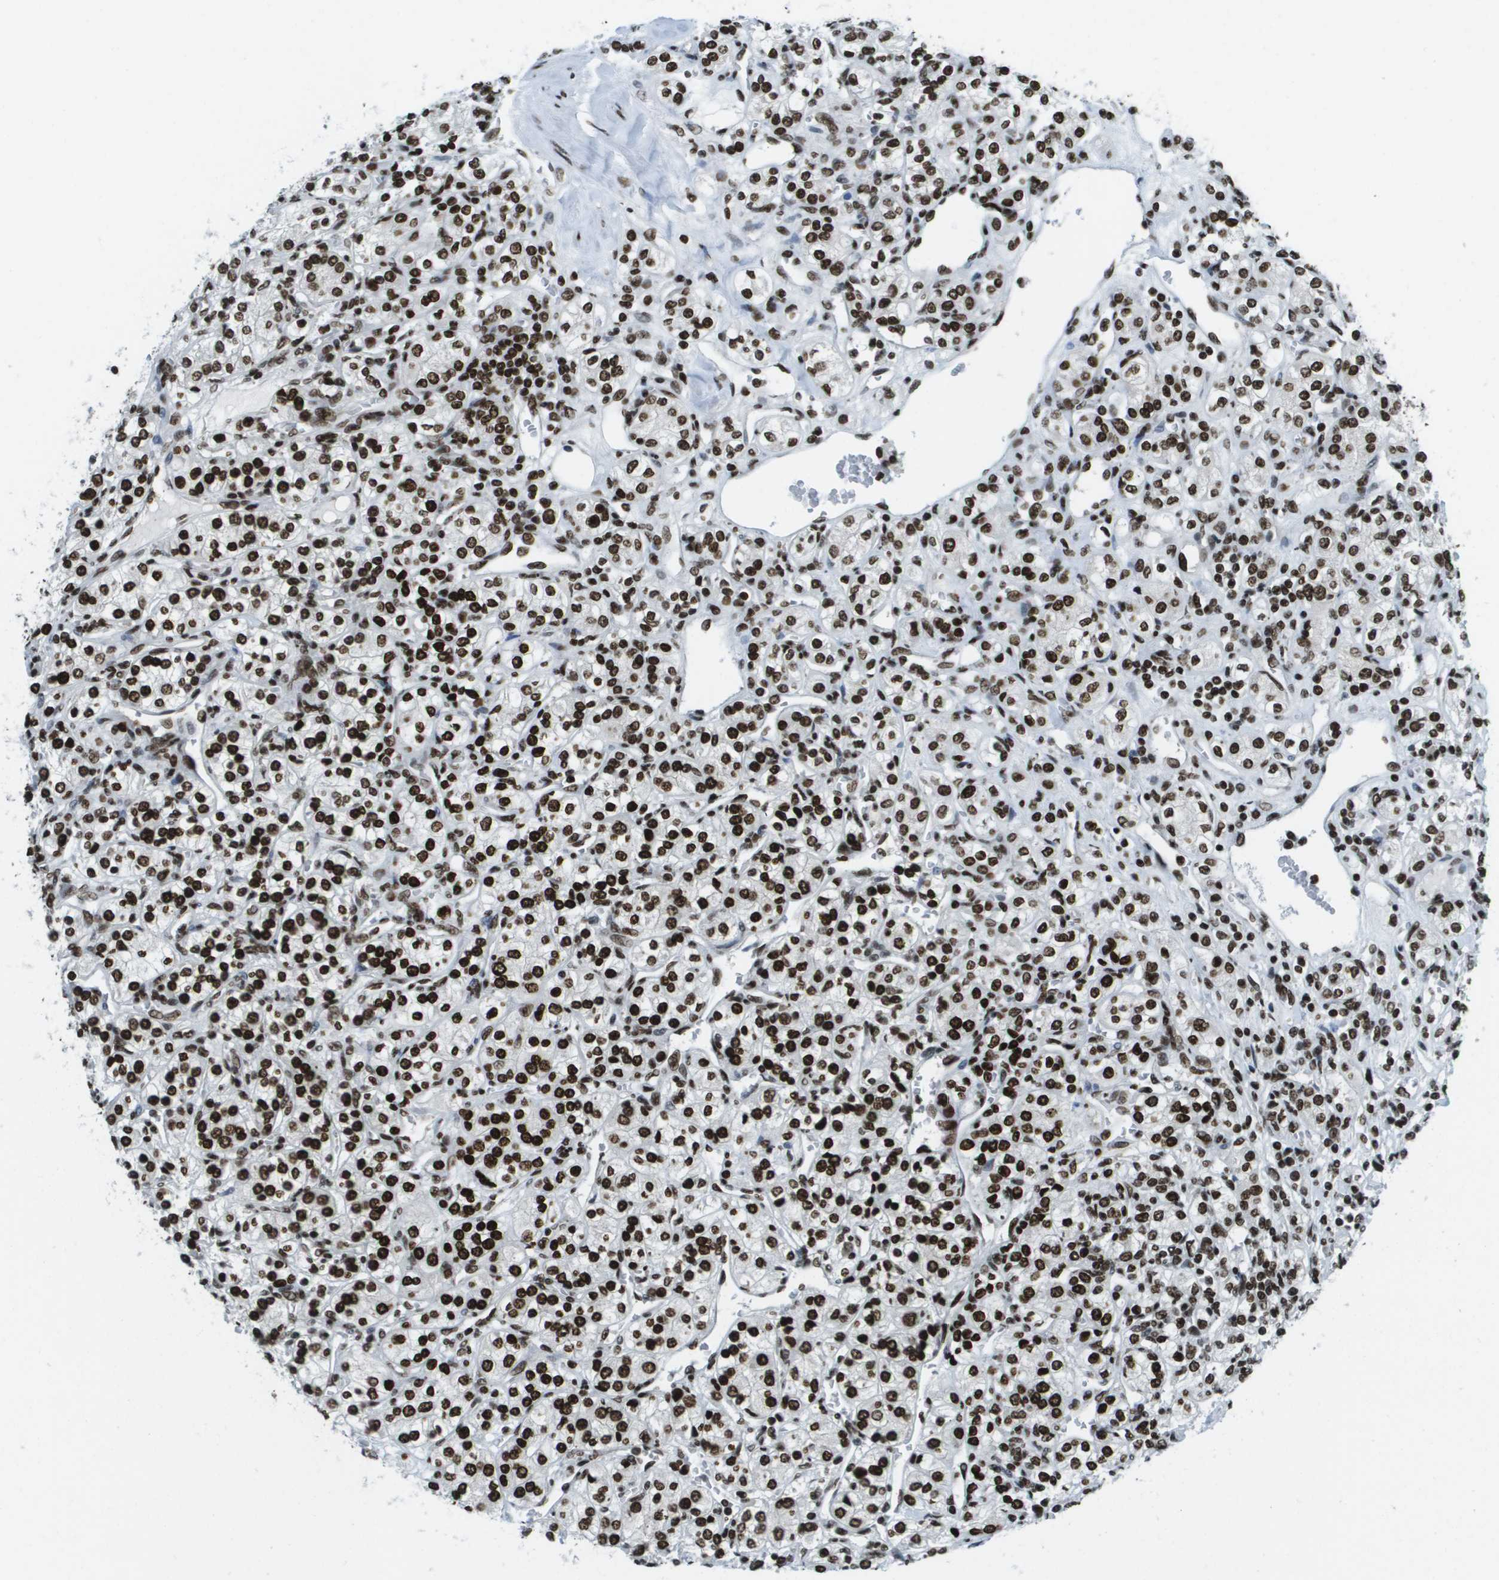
{"staining": {"intensity": "strong", "quantity": ">75%", "location": "nuclear"}, "tissue": "renal cancer", "cell_type": "Tumor cells", "image_type": "cancer", "snomed": [{"axis": "morphology", "description": "Adenocarcinoma, NOS"}, {"axis": "topography", "description": "Kidney"}], "caption": "The photomicrograph exhibits immunohistochemical staining of renal cancer (adenocarcinoma). There is strong nuclear positivity is appreciated in approximately >75% of tumor cells.", "gene": "GLYR1", "patient": {"sex": "male", "age": 77}}